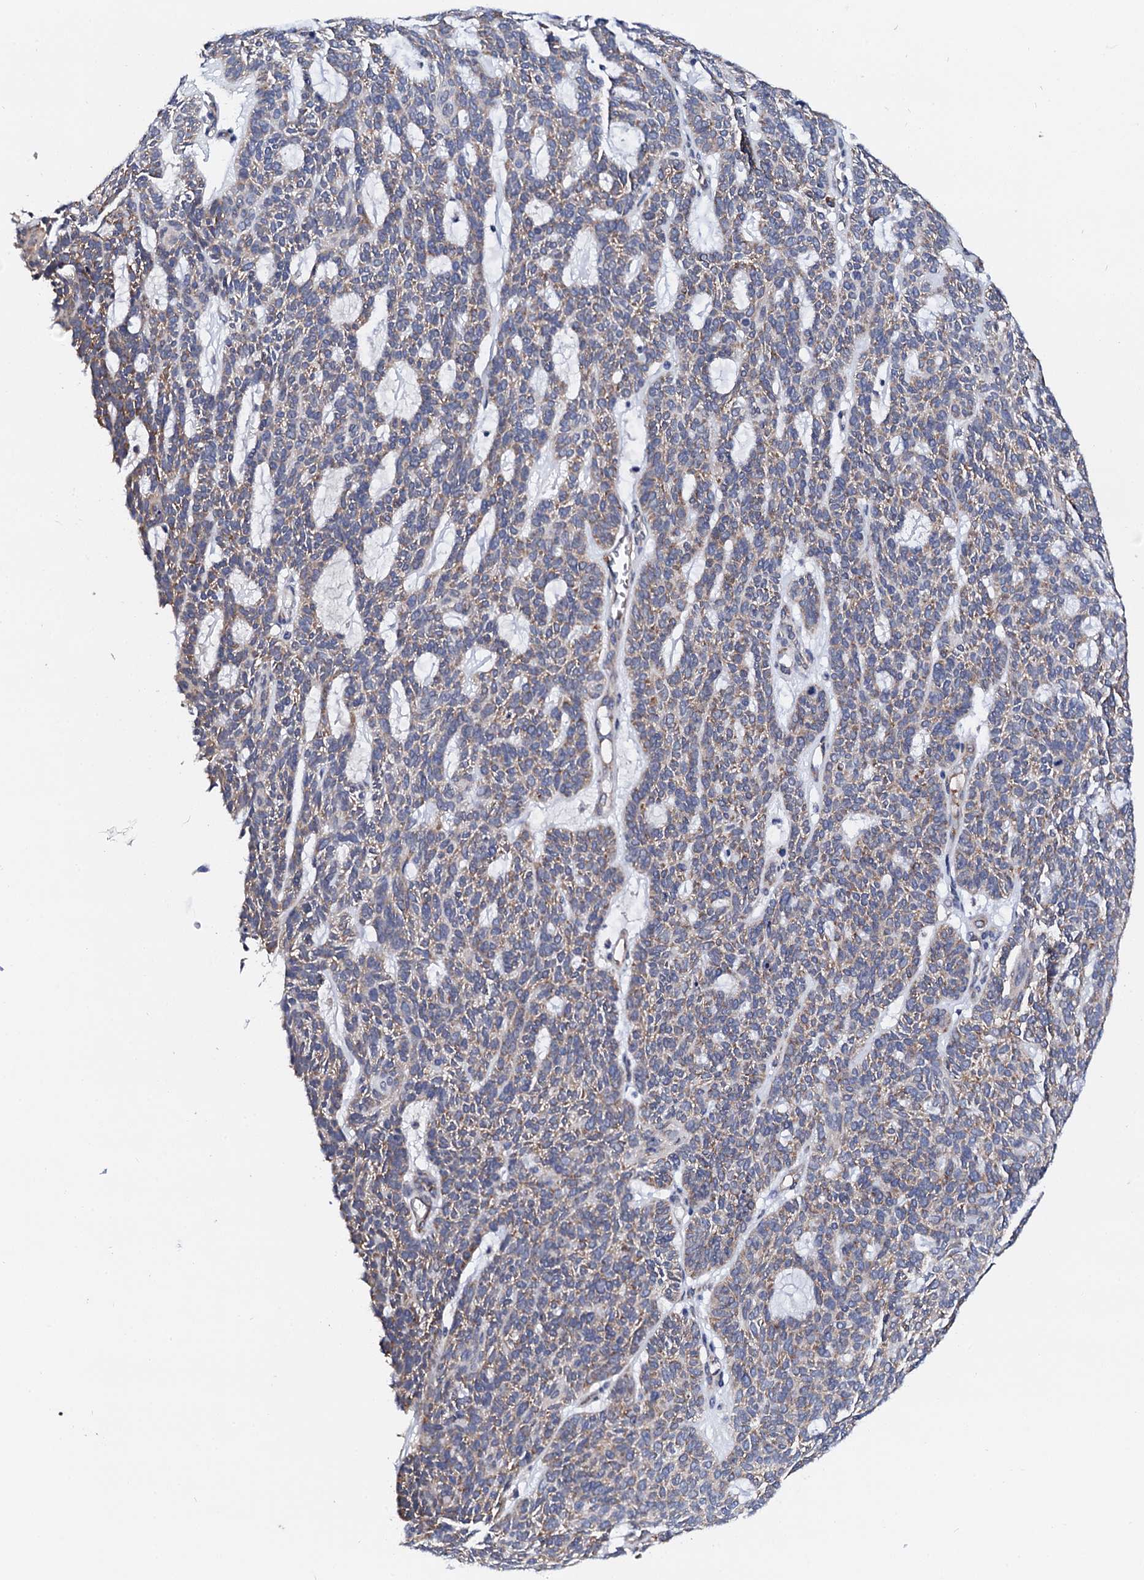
{"staining": {"intensity": "moderate", "quantity": ">75%", "location": "cytoplasmic/membranous"}, "tissue": "skin cancer", "cell_type": "Tumor cells", "image_type": "cancer", "snomed": [{"axis": "morphology", "description": "Squamous cell carcinoma, NOS"}, {"axis": "topography", "description": "Skin"}], "caption": "Immunohistochemical staining of skin cancer (squamous cell carcinoma) demonstrates moderate cytoplasmic/membranous protein staining in approximately >75% of tumor cells.", "gene": "NUP58", "patient": {"sex": "female", "age": 90}}